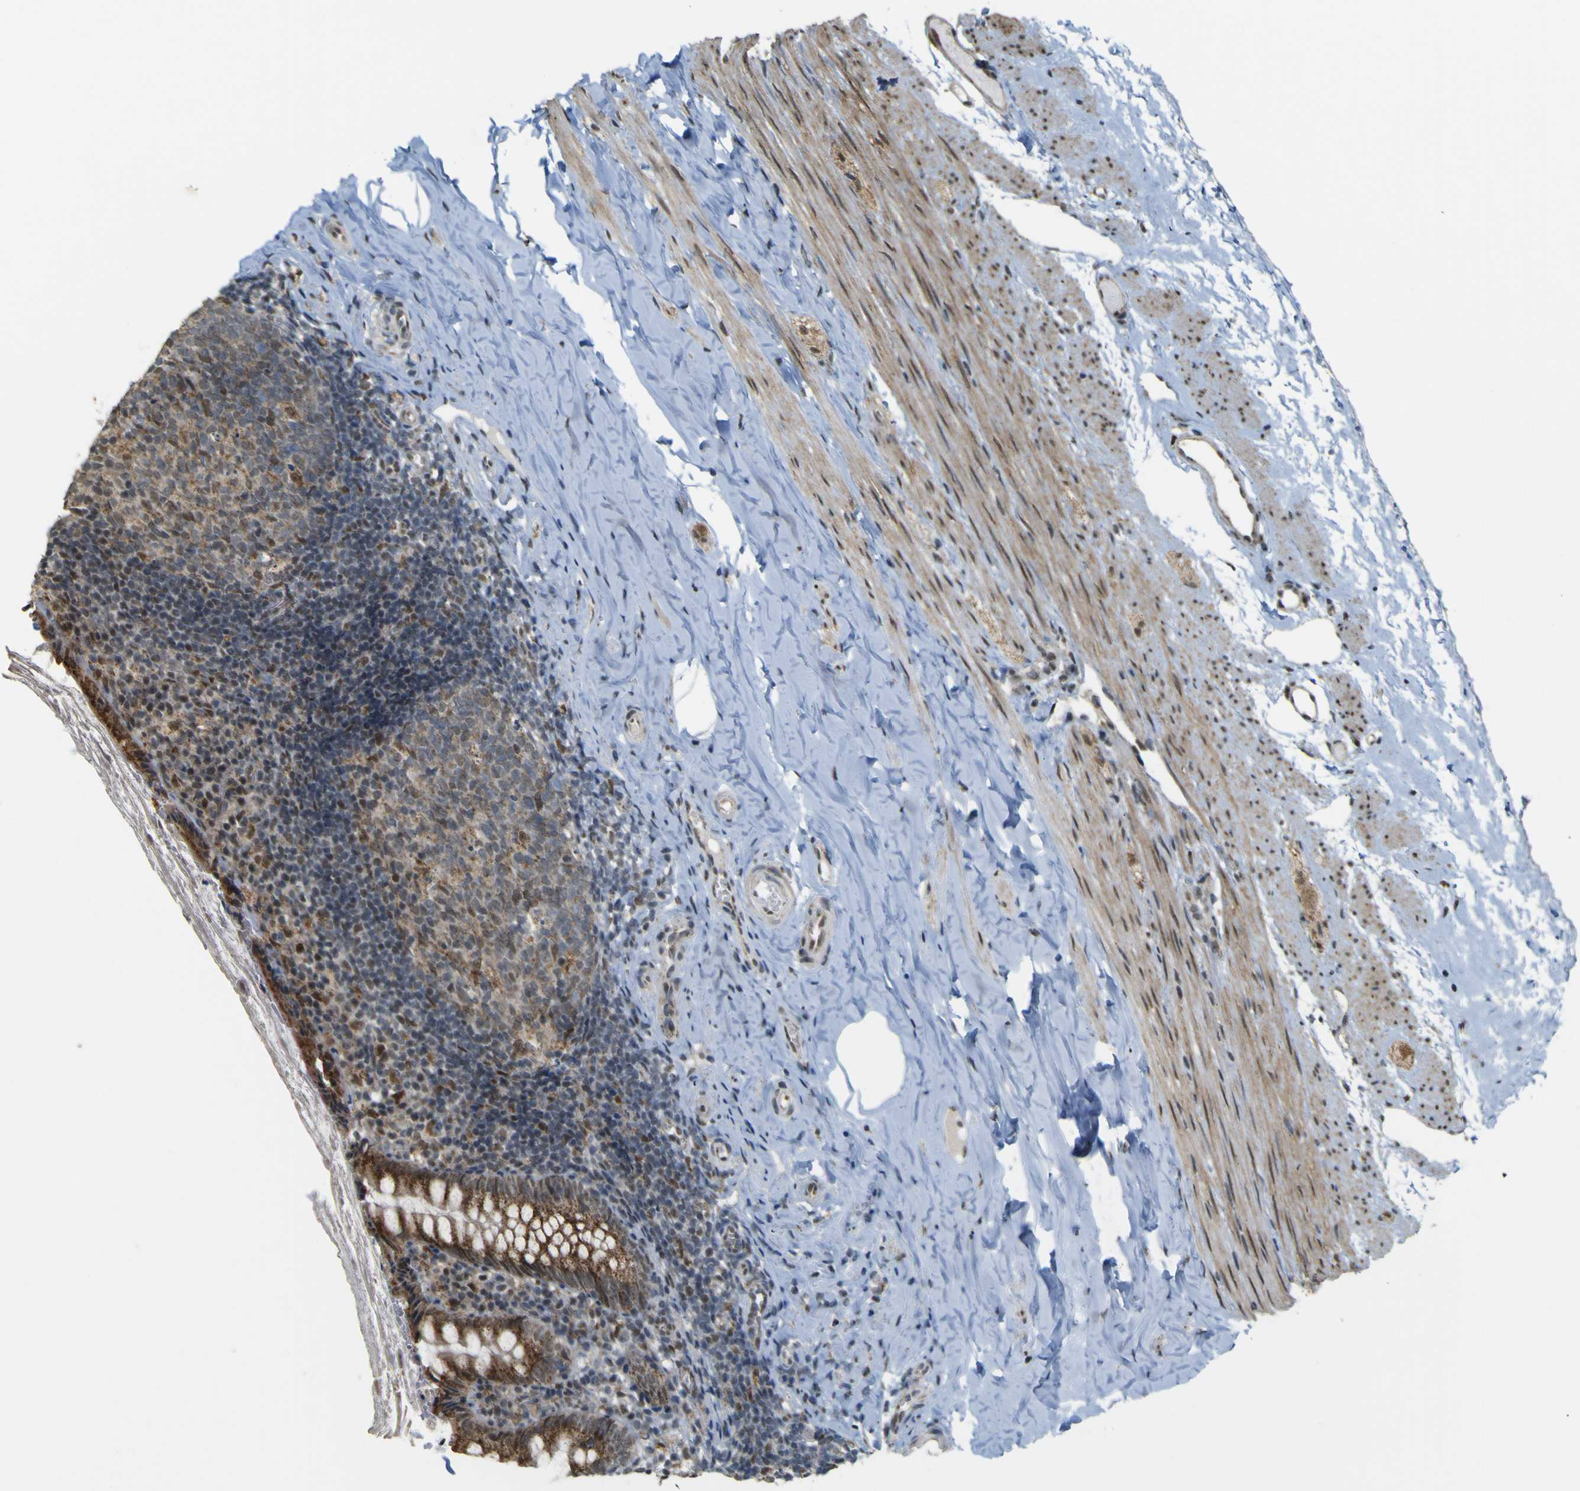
{"staining": {"intensity": "strong", "quantity": ">75%", "location": "cytoplasmic/membranous"}, "tissue": "appendix", "cell_type": "Glandular cells", "image_type": "normal", "snomed": [{"axis": "morphology", "description": "Normal tissue, NOS"}, {"axis": "topography", "description": "Appendix"}], "caption": "High-power microscopy captured an immunohistochemistry (IHC) image of normal appendix, revealing strong cytoplasmic/membranous expression in approximately >75% of glandular cells. (DAB IHC, brown staining for protein, blue staining for nuclei).", "gene": "ACBD5", "patient": {"sex": "female", "age": 10}}